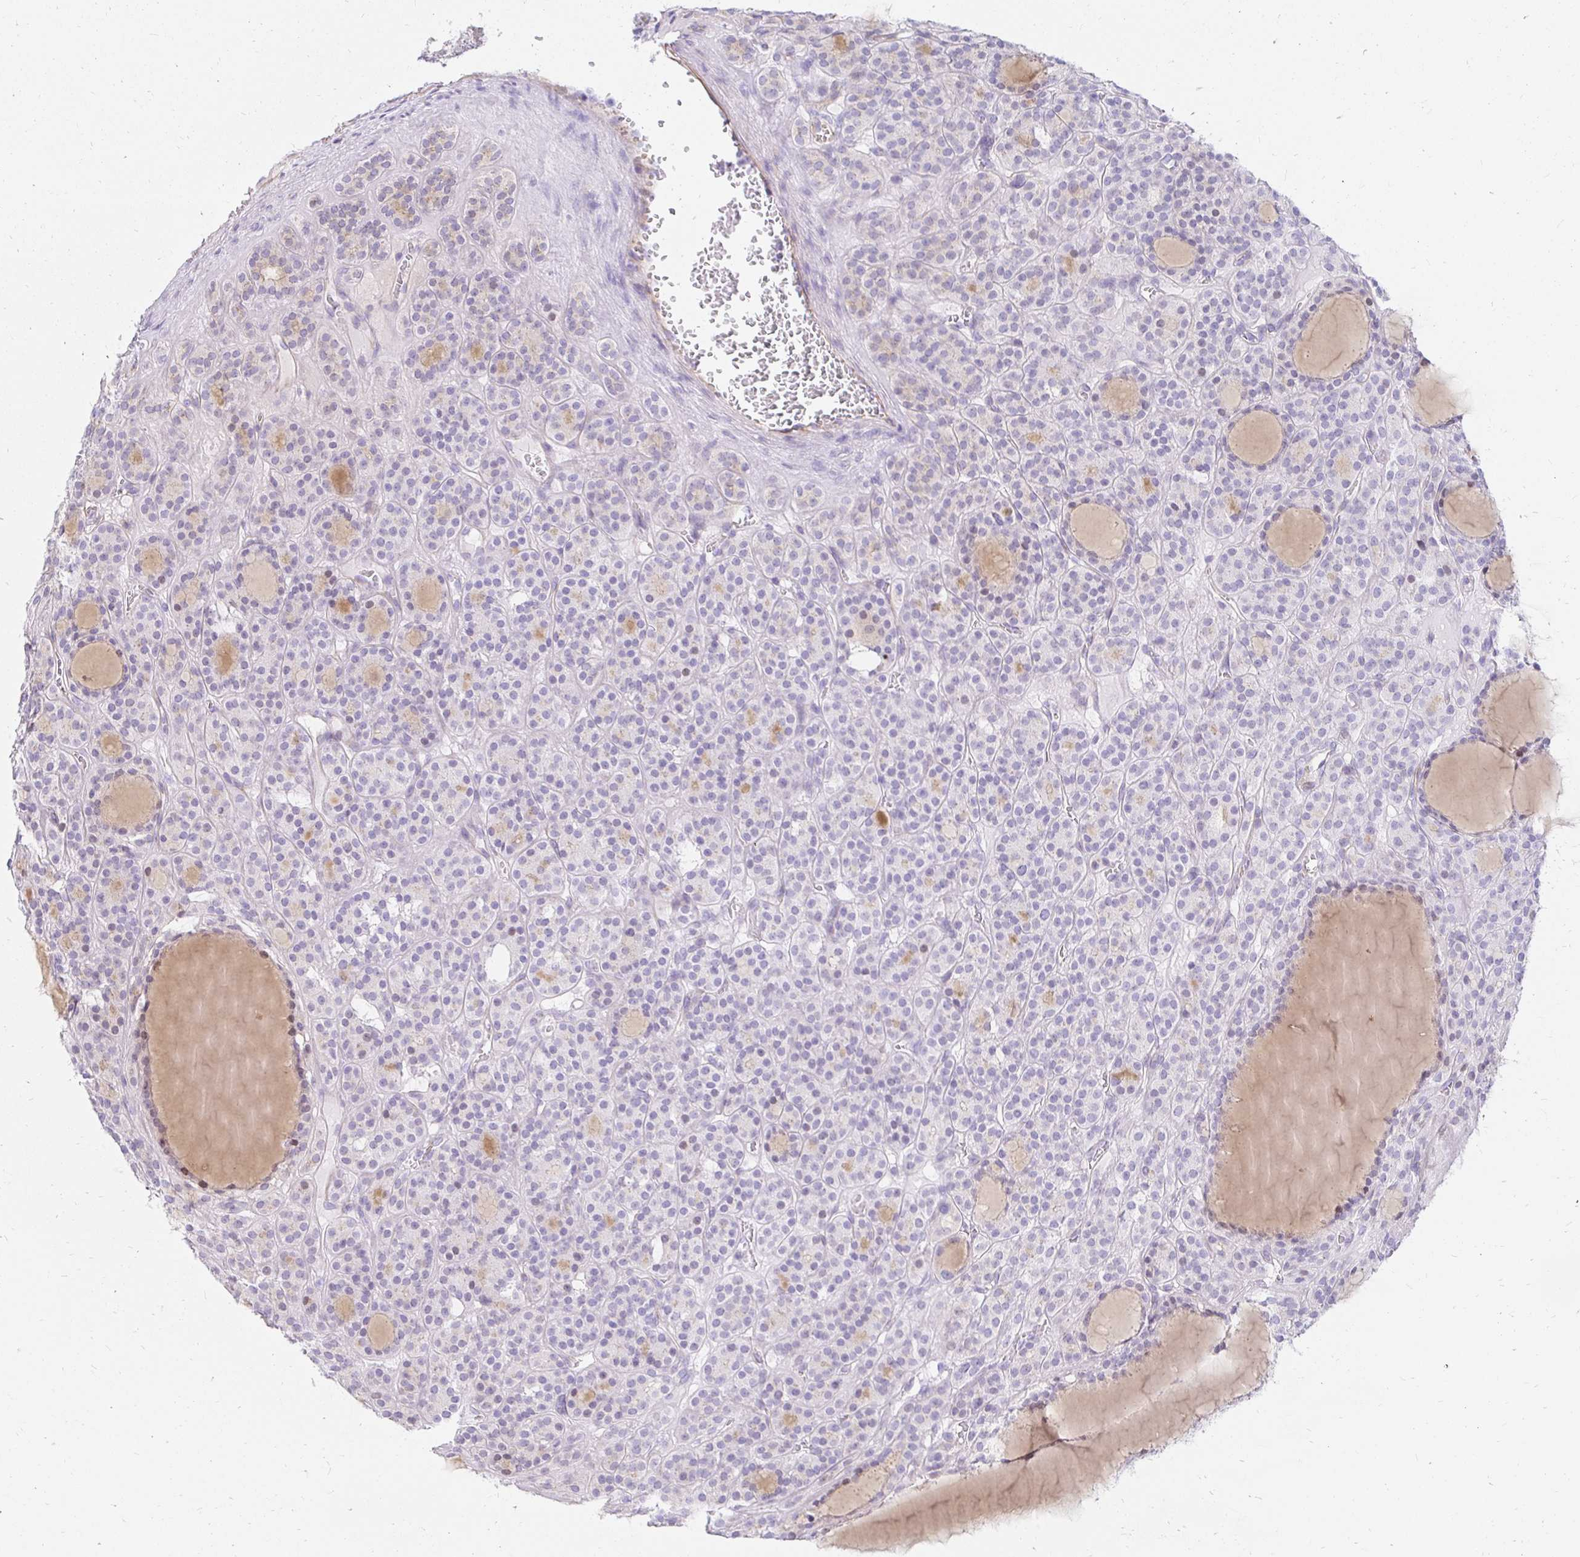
{"staining": {"intensity": "negative", "quantity": "none", "location": "none"}, "tissue": "thyroid cancer", "cell_type": "Tumor cells", "image_type": "cancer", "snomed": [{"axis": "morphology", "description": "Follicular adenoma carcinoma, NOS"}, {"axis": "topography", "description": "Thyroid gland"}], "caption": "Immunohistochemistry micrograph of follicular adenoma carcinoma (thyroid) stained for a protein (brown), which reveals no expression in tumor cells. (DAB immunohistochemistry (IHC) with hematoxylin counter stain).", "gene": "CAPSL", "patient": {"sex": "female", "age": 63}}